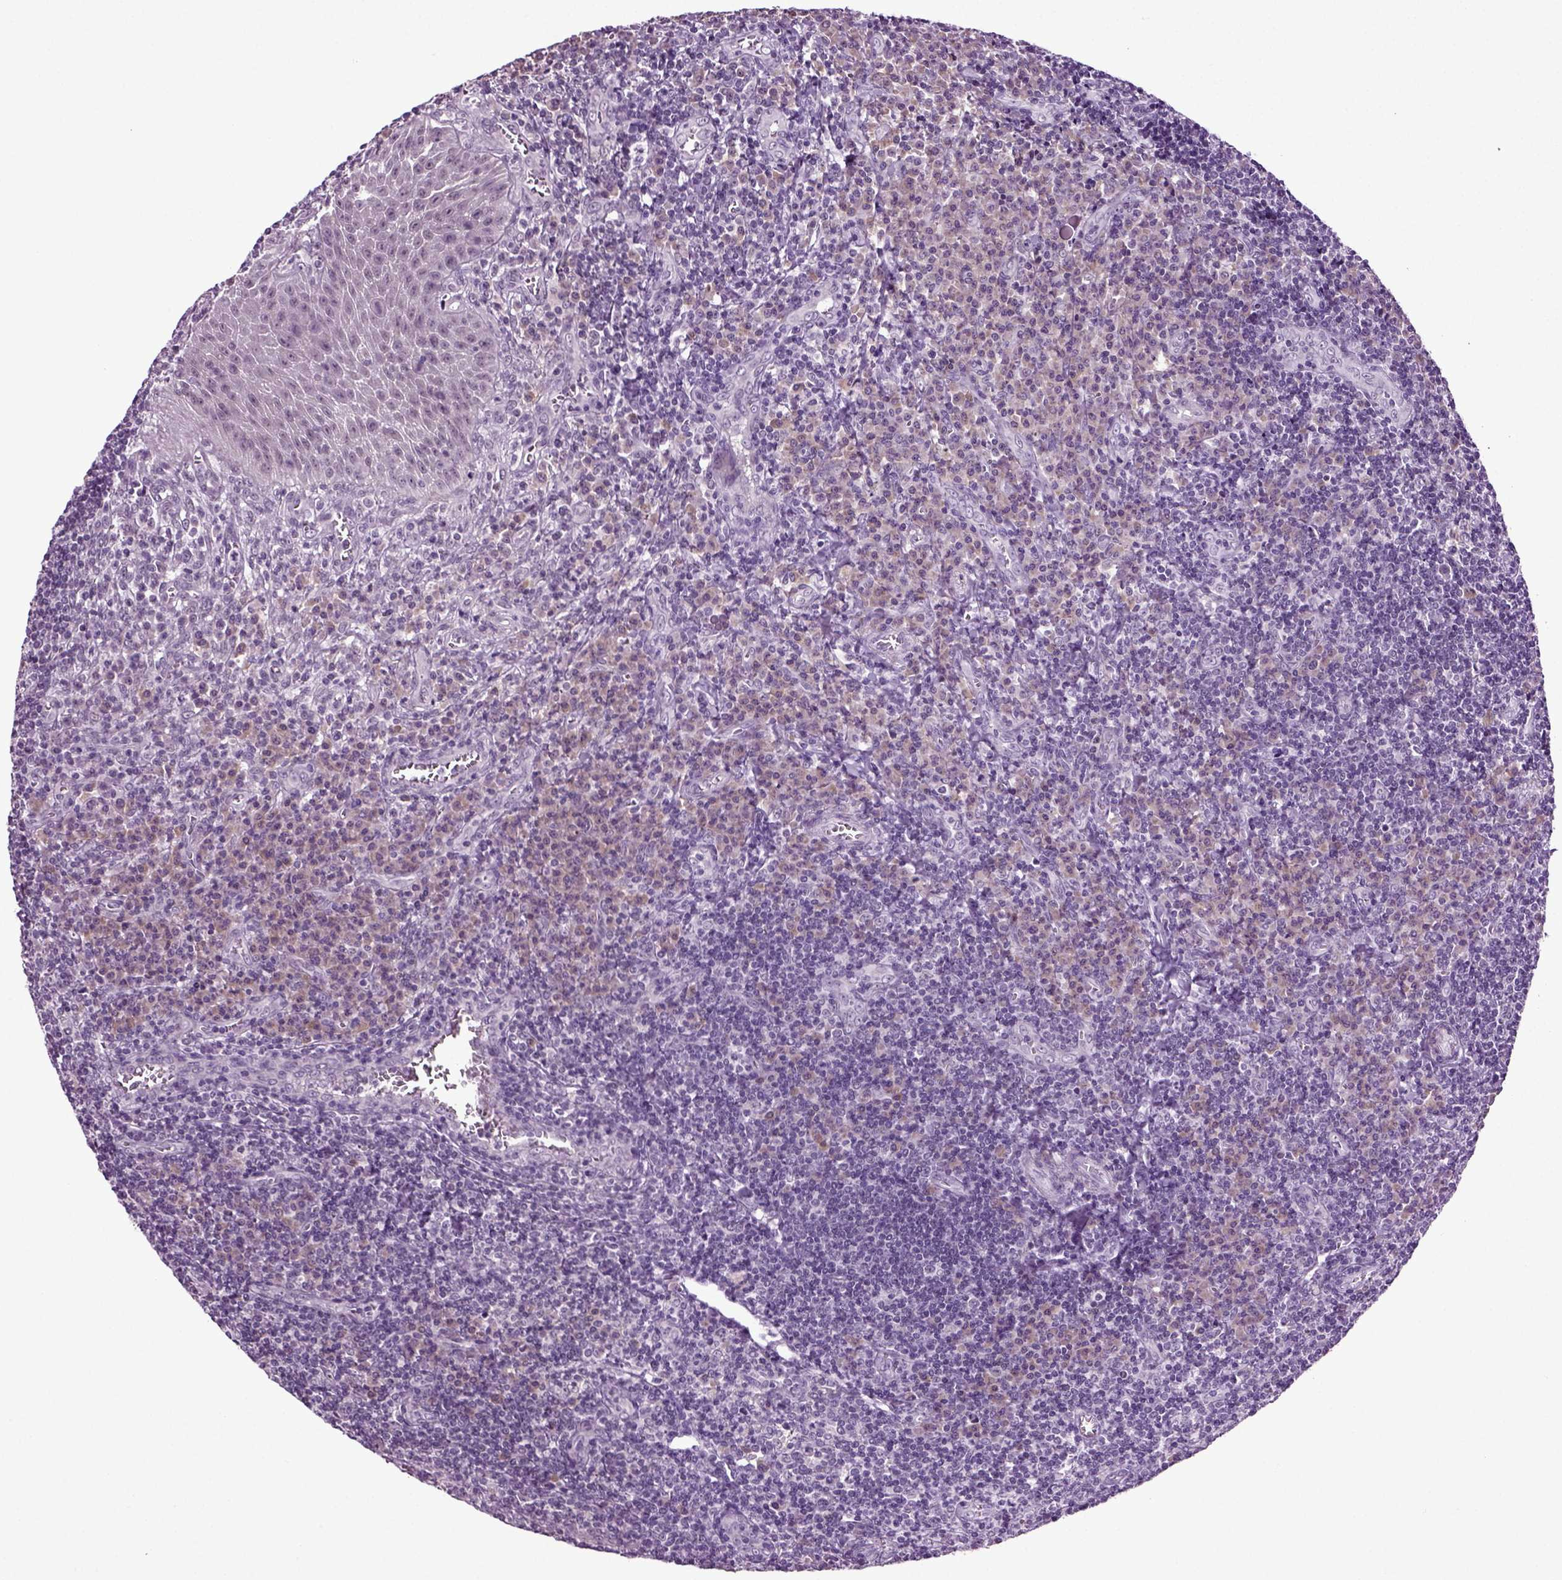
{"staining": {"intensity": "negative", "quantity": "none", "location": "none"}, "tissue": "tonsil", "cell_type": "Germinal center cells", "image_type": "normal", "snomed": [{"axis": "morphology", "description": "Normal tissue, NOS"}, {"axis": "topography", "description": "Tonsil"}], "caption": "The micrograph exhibits no staining of germinal center cells in benign tonsil.", "gene": "SPATA17", "patient": {"sex": "male", "age": 33}}